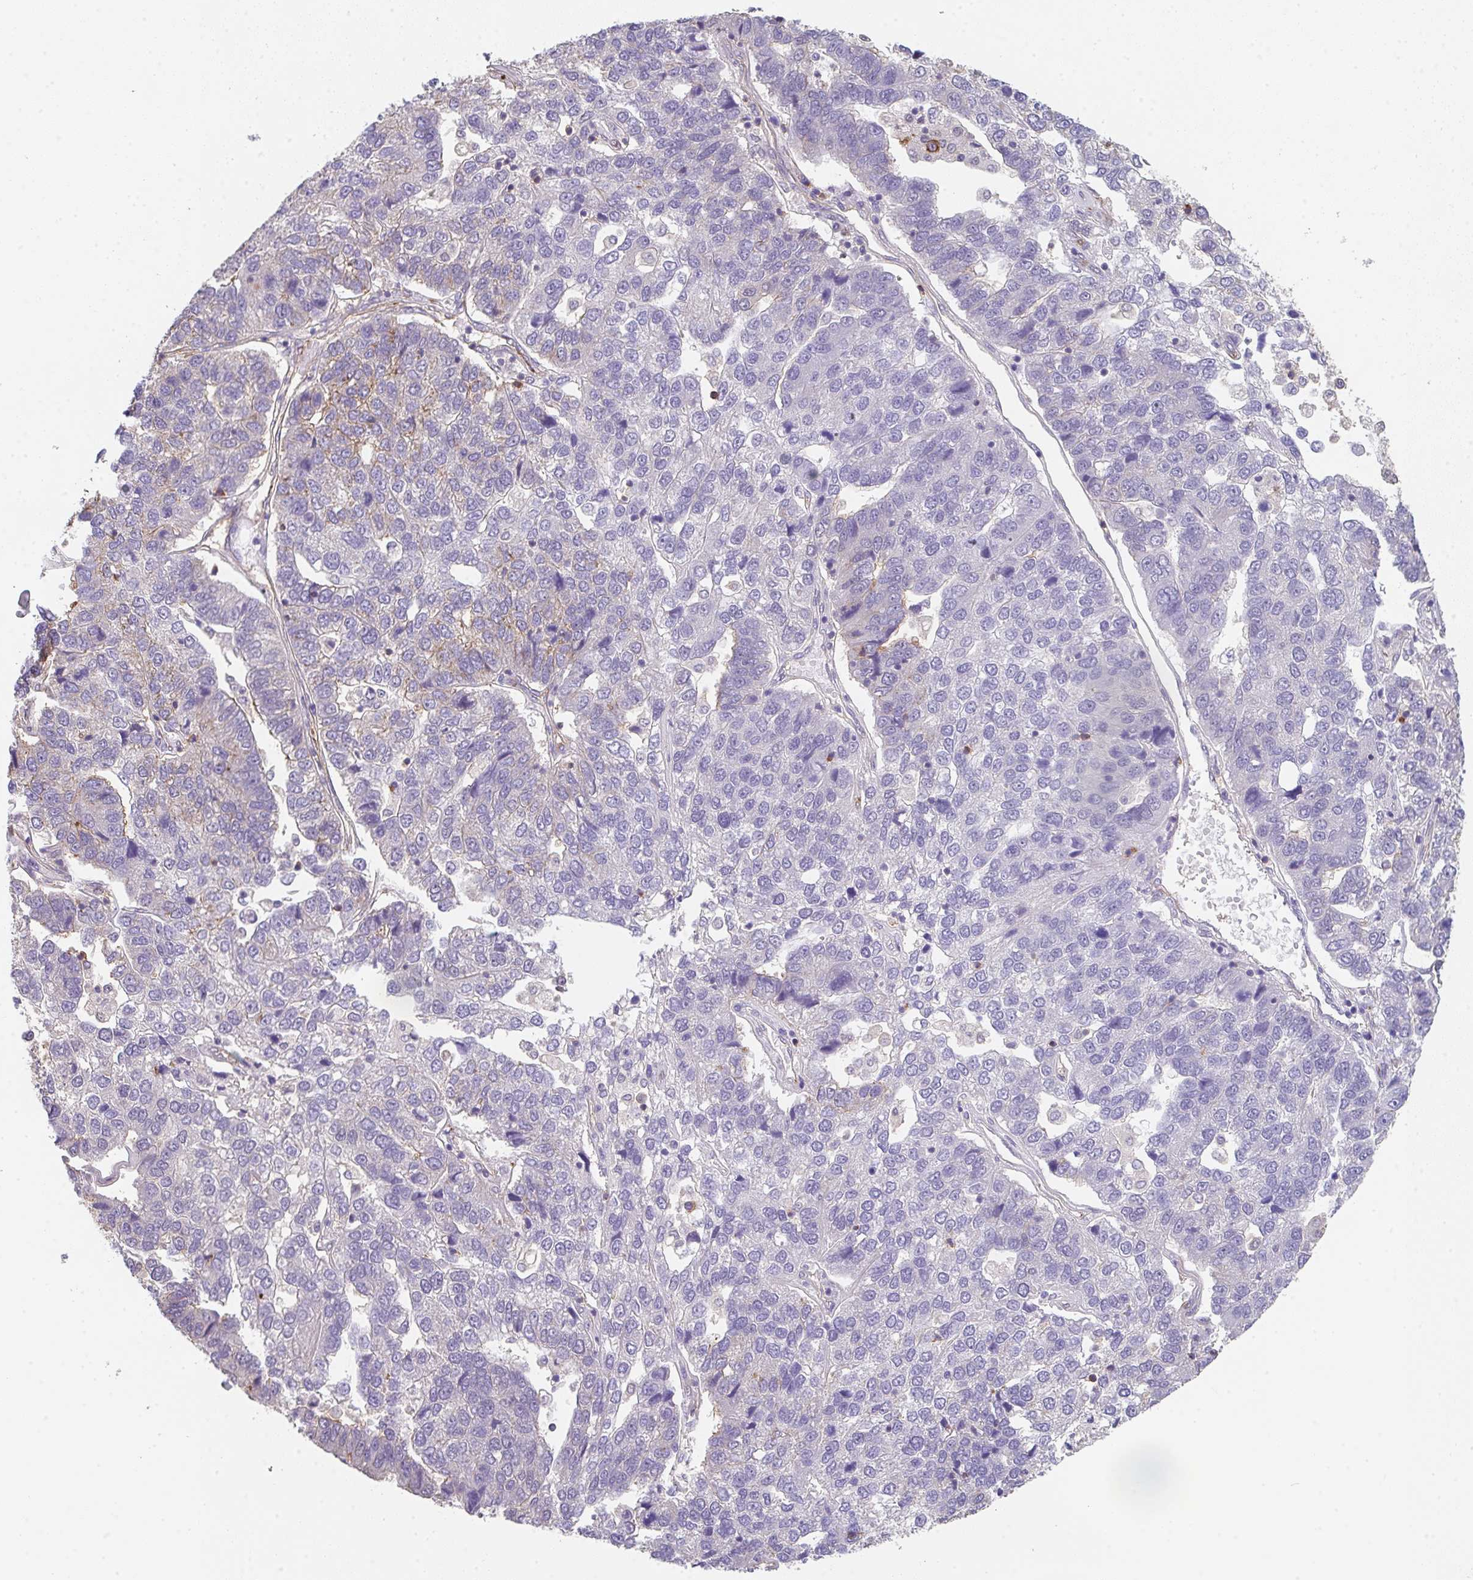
{"staining": {"intensity": "moderate", "quantity": "<25%", "location": "cytoplasmic/membranous"}, "tissue": "pancreatic cancer", "cell_type": "Tumor cells", "image_type": "cancer", "snomed": [{"axis": "morphology", "description": "Adenocarcinoma, NOS"}, {"axis": "topography", "description": "Pancreas"}], "caption": "This is an image of IHC staining of pancreatic cancer, which shows moderate expression in the cytoplasmic/membranous of tumor cells.", "gene": "DBN1", "patient": {"sex": "female", "age": 61}}